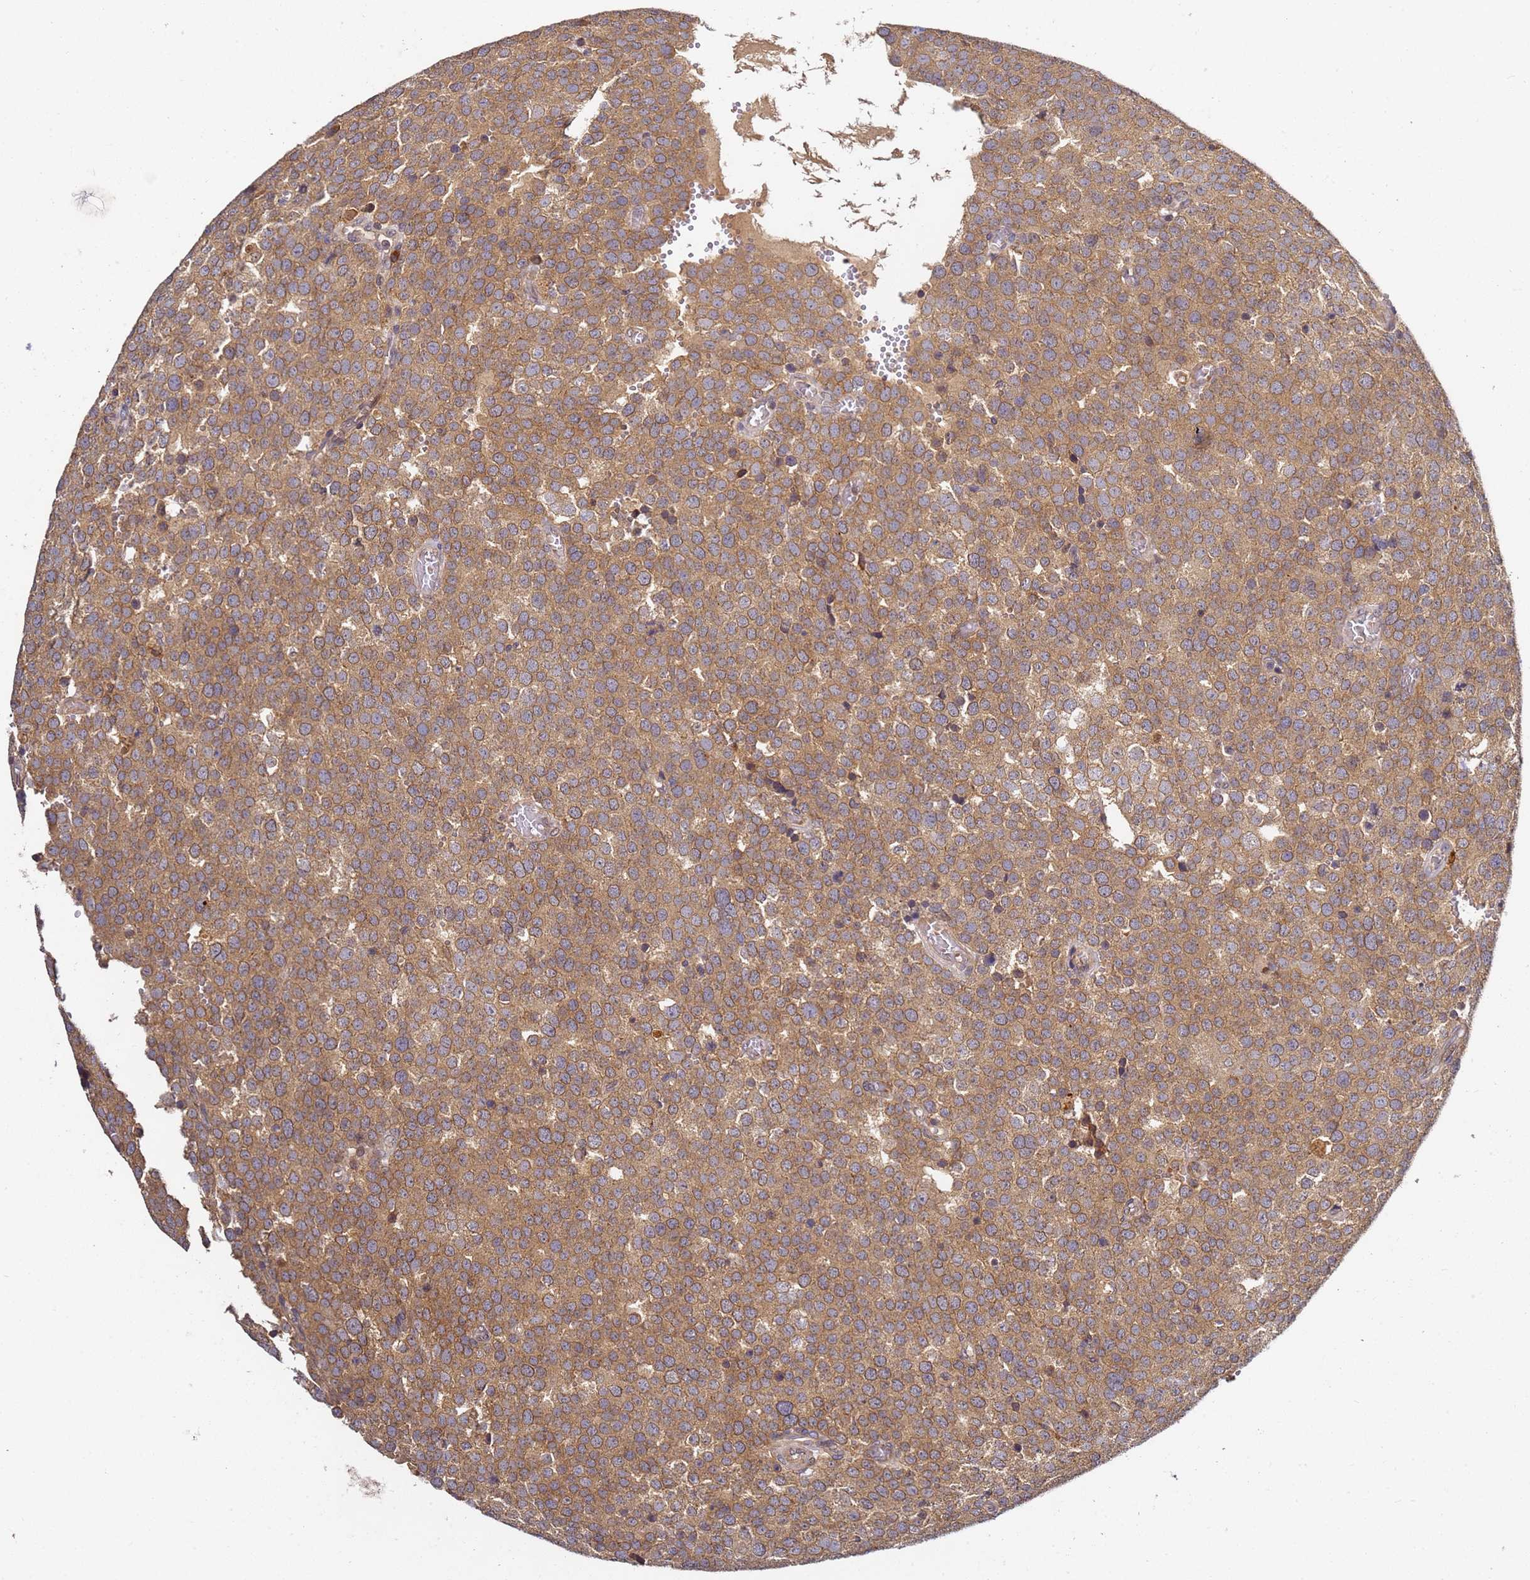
{"staining": {"intensity": "moderate", "quantity": ">75%", "location": "cytoplasmic/membranous"}, "tissue": "testis cancer", "cell_type": "Tumor cells", "image_type": "cancer", "snomed": [{"axis": "morphology", "description": "Normal tissue, NOS"}, {"axis": "morphology", "description": "Seminoma, NOS"}, {"axis": "topography", "description": "Testis"}], "caption": "Immunohistochemical staining of seminoma (testis) demonstrates moderate cytoplasmic/membranous protein expression in approximately >75% of tumor cells. The staining was performed using DAB (3,3'-diaminobenzidine), with brown indicating positive protein expression. Nuclei are stained blue with hematoxylin.", "gene": "OSBPL2", "patient": {"sex": "male", "age": 71}}